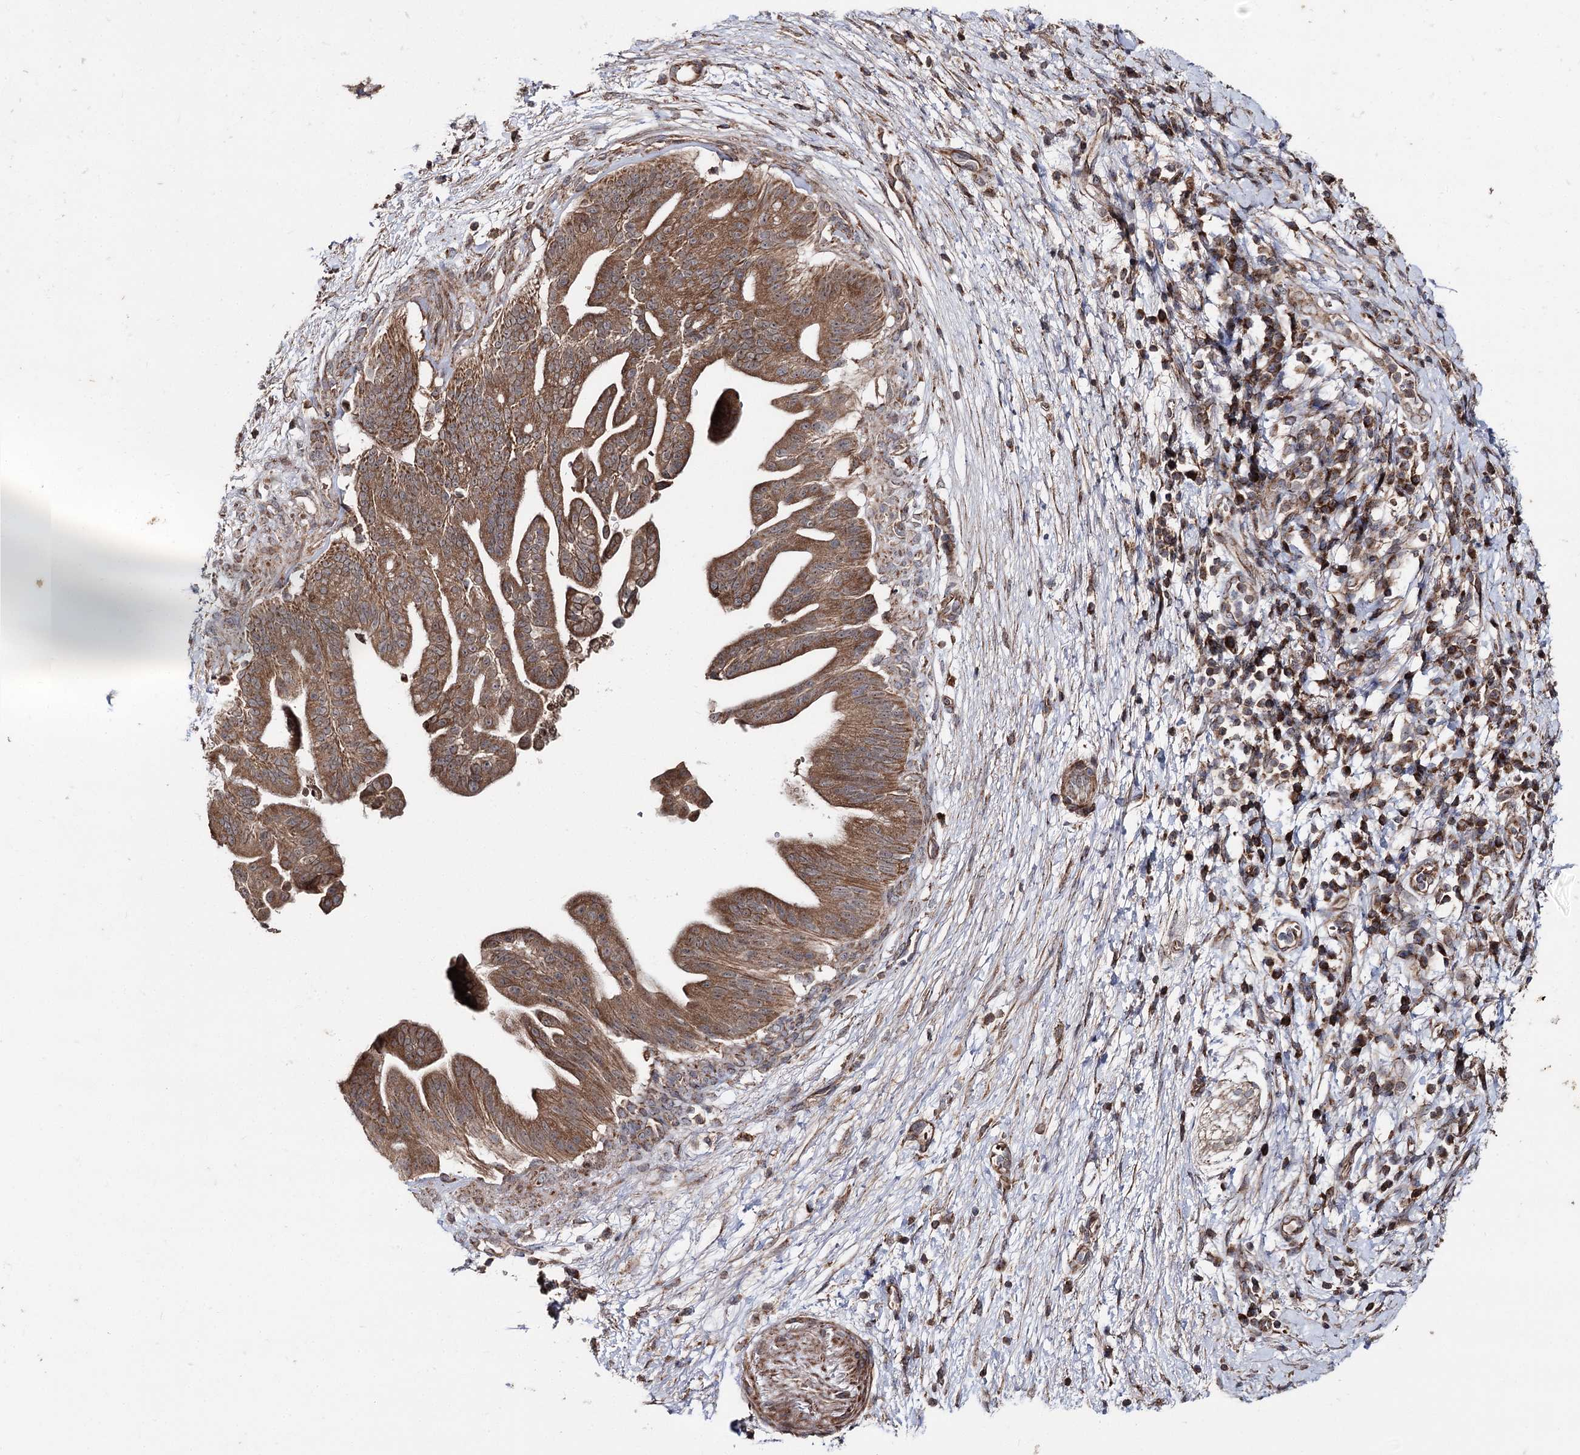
{"staining": {"intensity": "moderate", "quantity": ">75%", "location": "cytoplasmic/membranous"}, "tissue": "pancreatic cancer", "cell_type": "Tumor cells", "image_type": "cancer", "snomed": [{"axis": "morphology", "description": "Adenocarcinoma, NOS"}, {"axis": "topography", "description": "Pancreas"}], "caption": "Immunohistochemical staining of pancreatic adenocarcinoma displays medium levels of moderate cytoplasmic/membranous expression in about >75% of tumor cells. (Stains: DAB (3,3'-diaminobenzidine) in brown, nuclei in blue, Microscopy: brightfield microscopy at high magnification).", "gene": "MINDY3", "patient": {"sex": "male", "age": 68}}